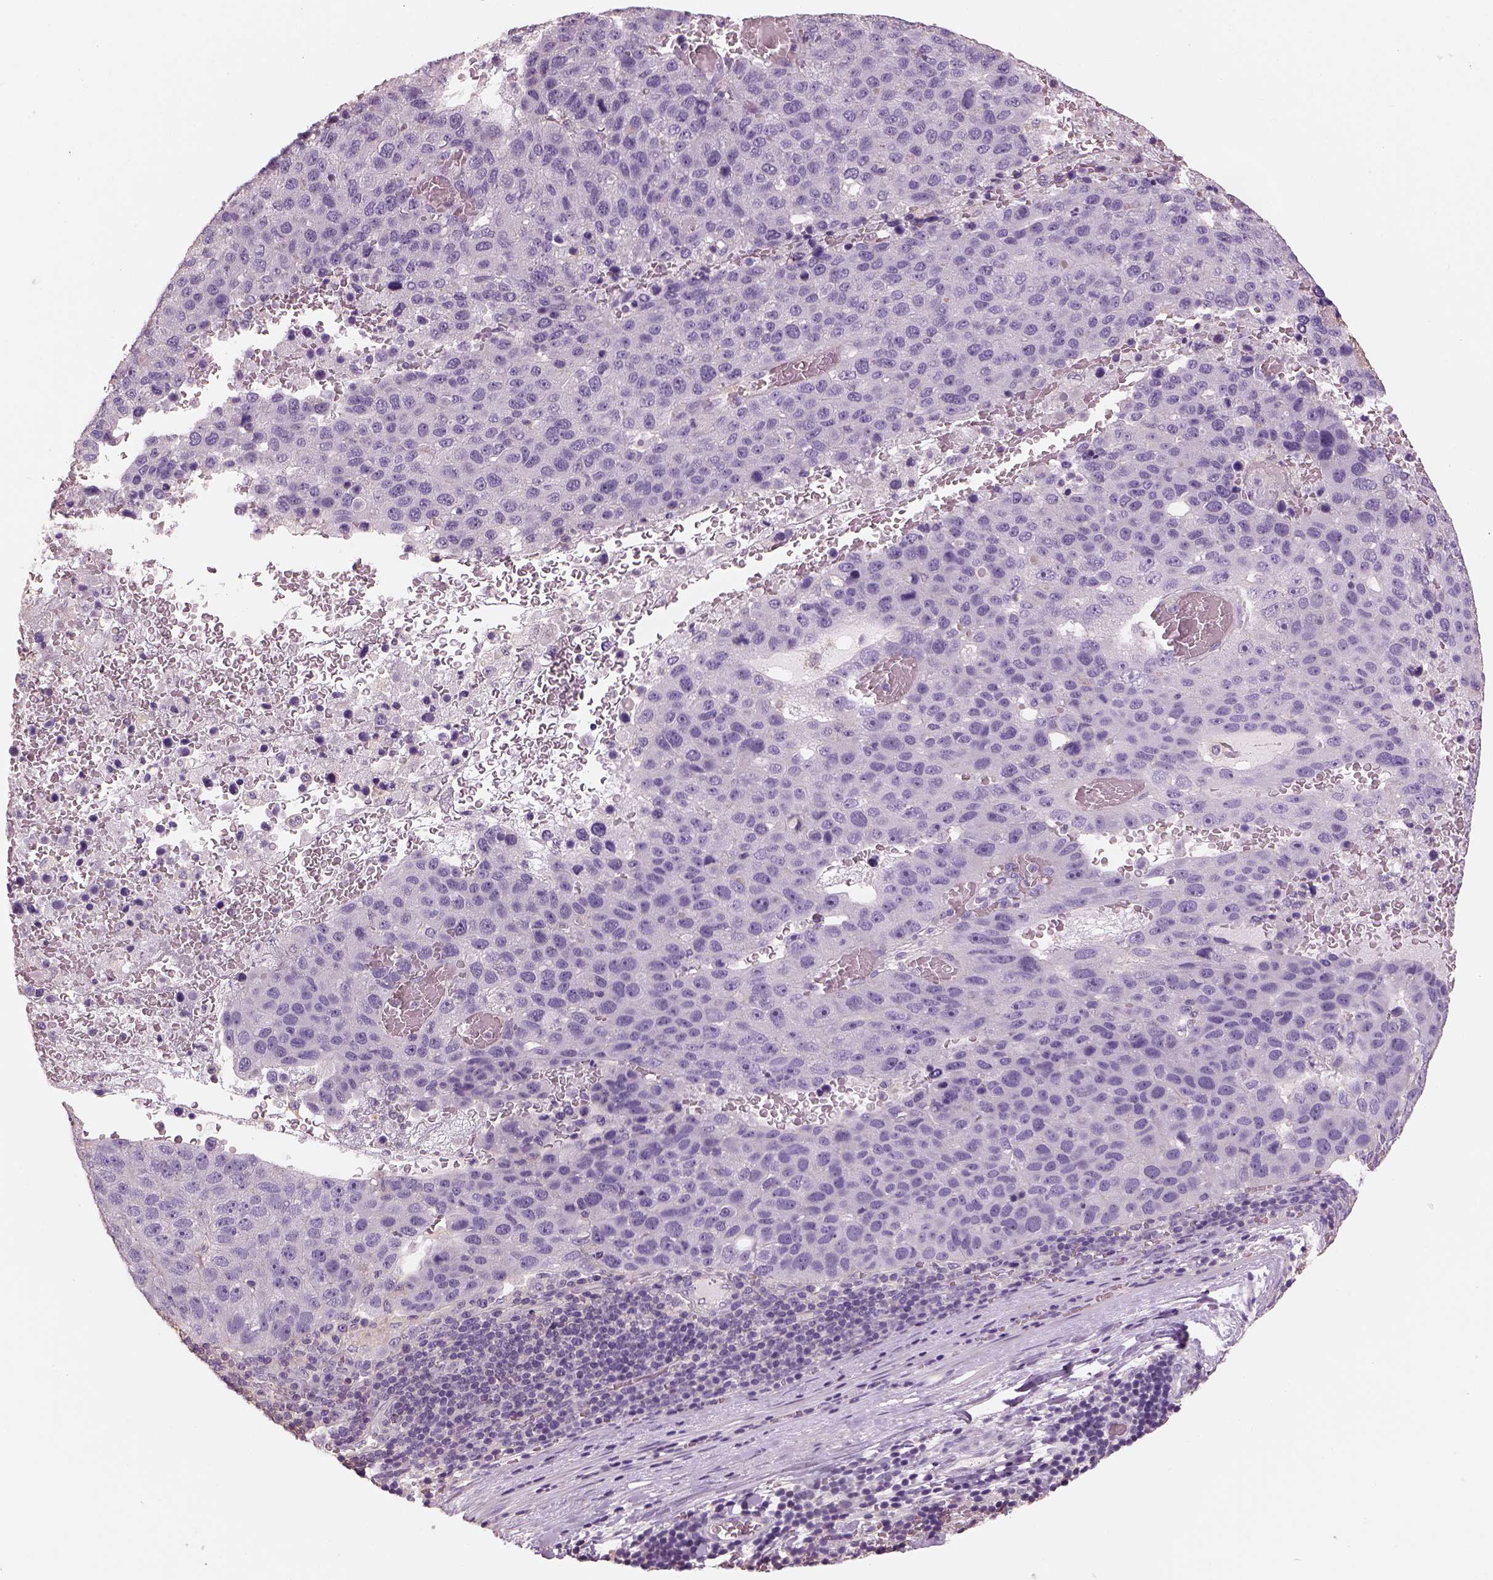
{"staining": {"intensity": "negative", "quantity": "none", "location": "none"}, "tissue": "pancreatic cancer", "cell_type": "Tumor cells", "image_type": "cancer", "snomed": [{"axis": "morphology", "description": "Adenocarcinoma, NOS"}, {"axis": "topography", "description": "Pancreas"}], "caption": "High magnification brightfield microscopy of adenocarcinoma (pancreatic) stained with DAB (3,3'-diaminobenzidine) (brown) and counterstained with hematoxylin (blue): tumor cells show no significant staining.", "gene": "OTUD6A", "patient": {"sex": "female", "age": 61}}